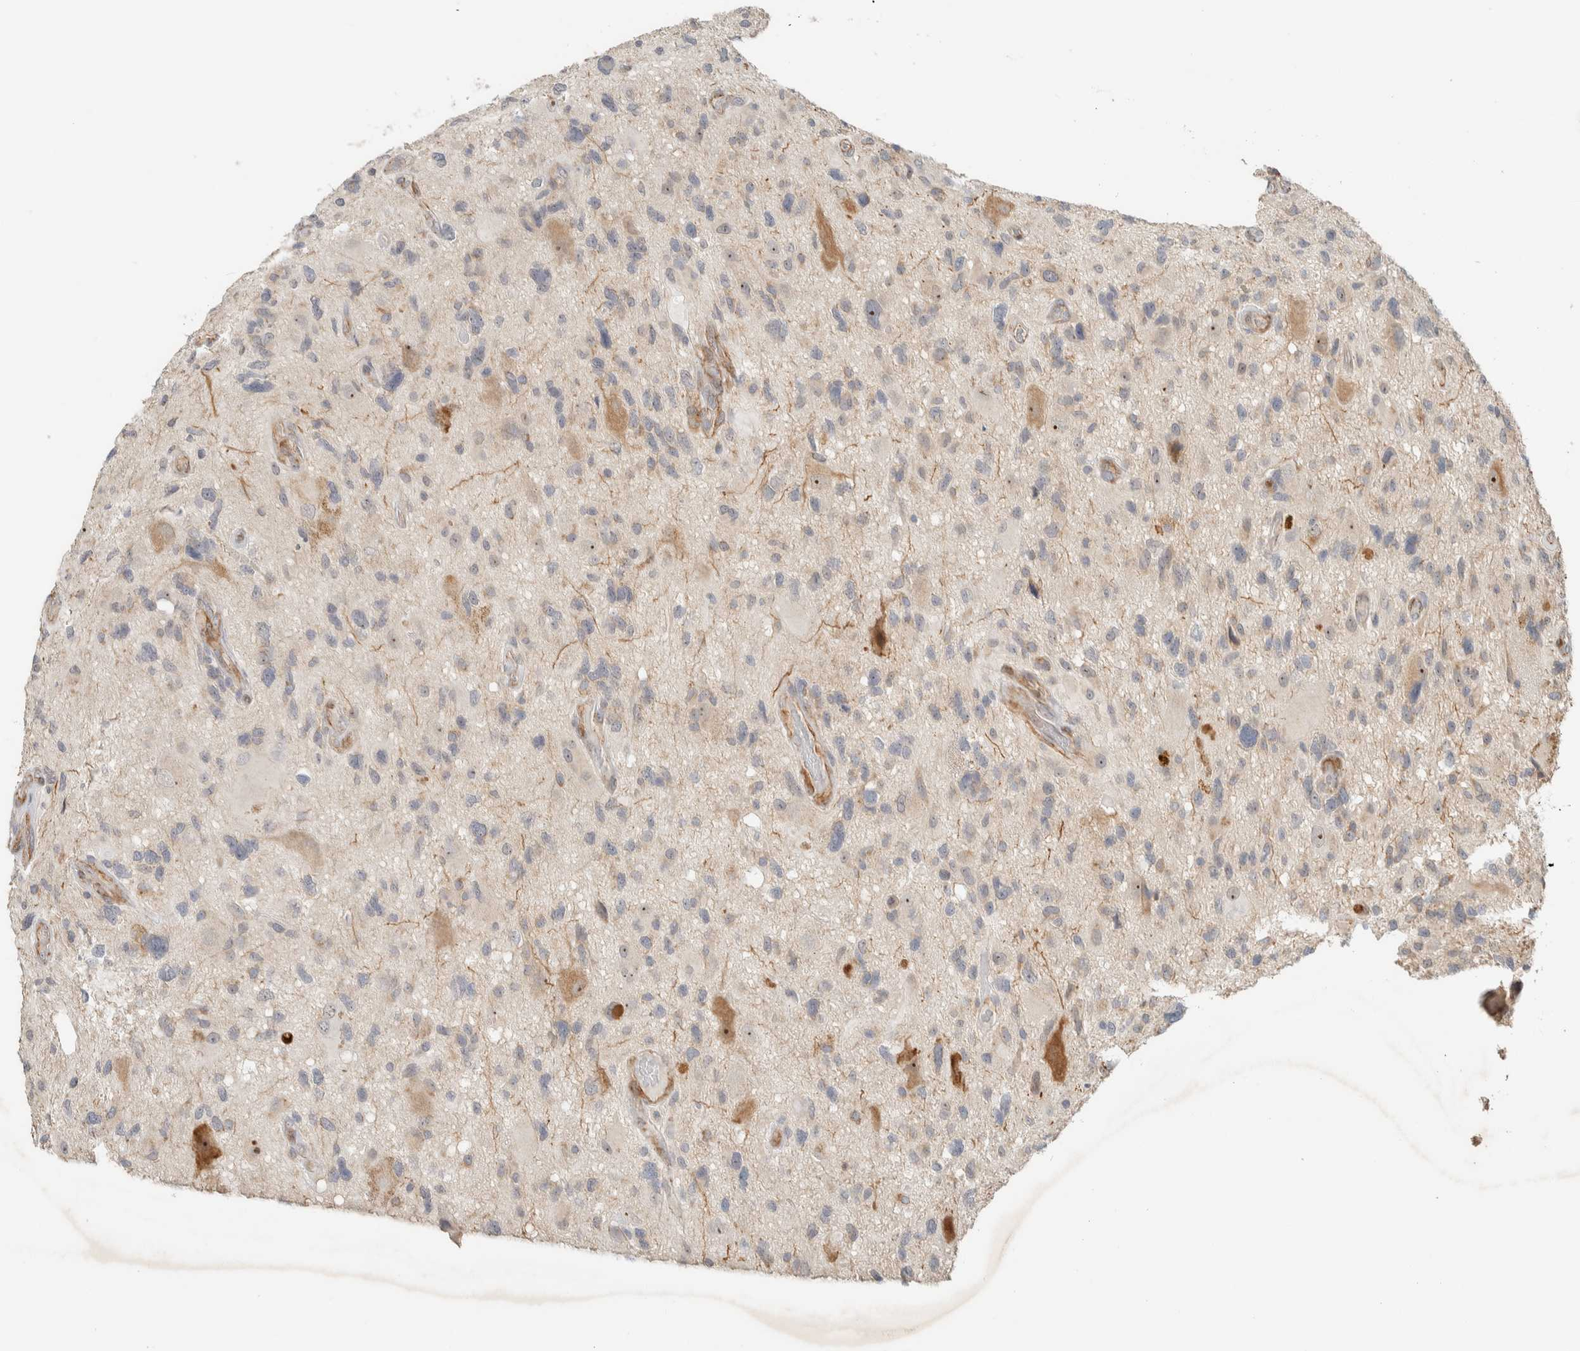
{"staining": {"intensity": "weak", "quantity": "<25%", "location": "cytoplasmic/membranous"}, "tissue": "glioma", "cell_type": "Tumor cells", "image_type": "cancer", "snomed": [{"axis": "morphology", "description": "Glioma, malignant, High grade"}, {"axis": "topography", "description": "Brain"}], "caption": "High magnification brightfield microscopy of malignant high-grade glioma stained with DAB (brown) and counterstained with hematoxylin (blue): tumor cells show no significant staining.", "gene": "KLHL40", "patient": {"sex": "male", "age": 33}}